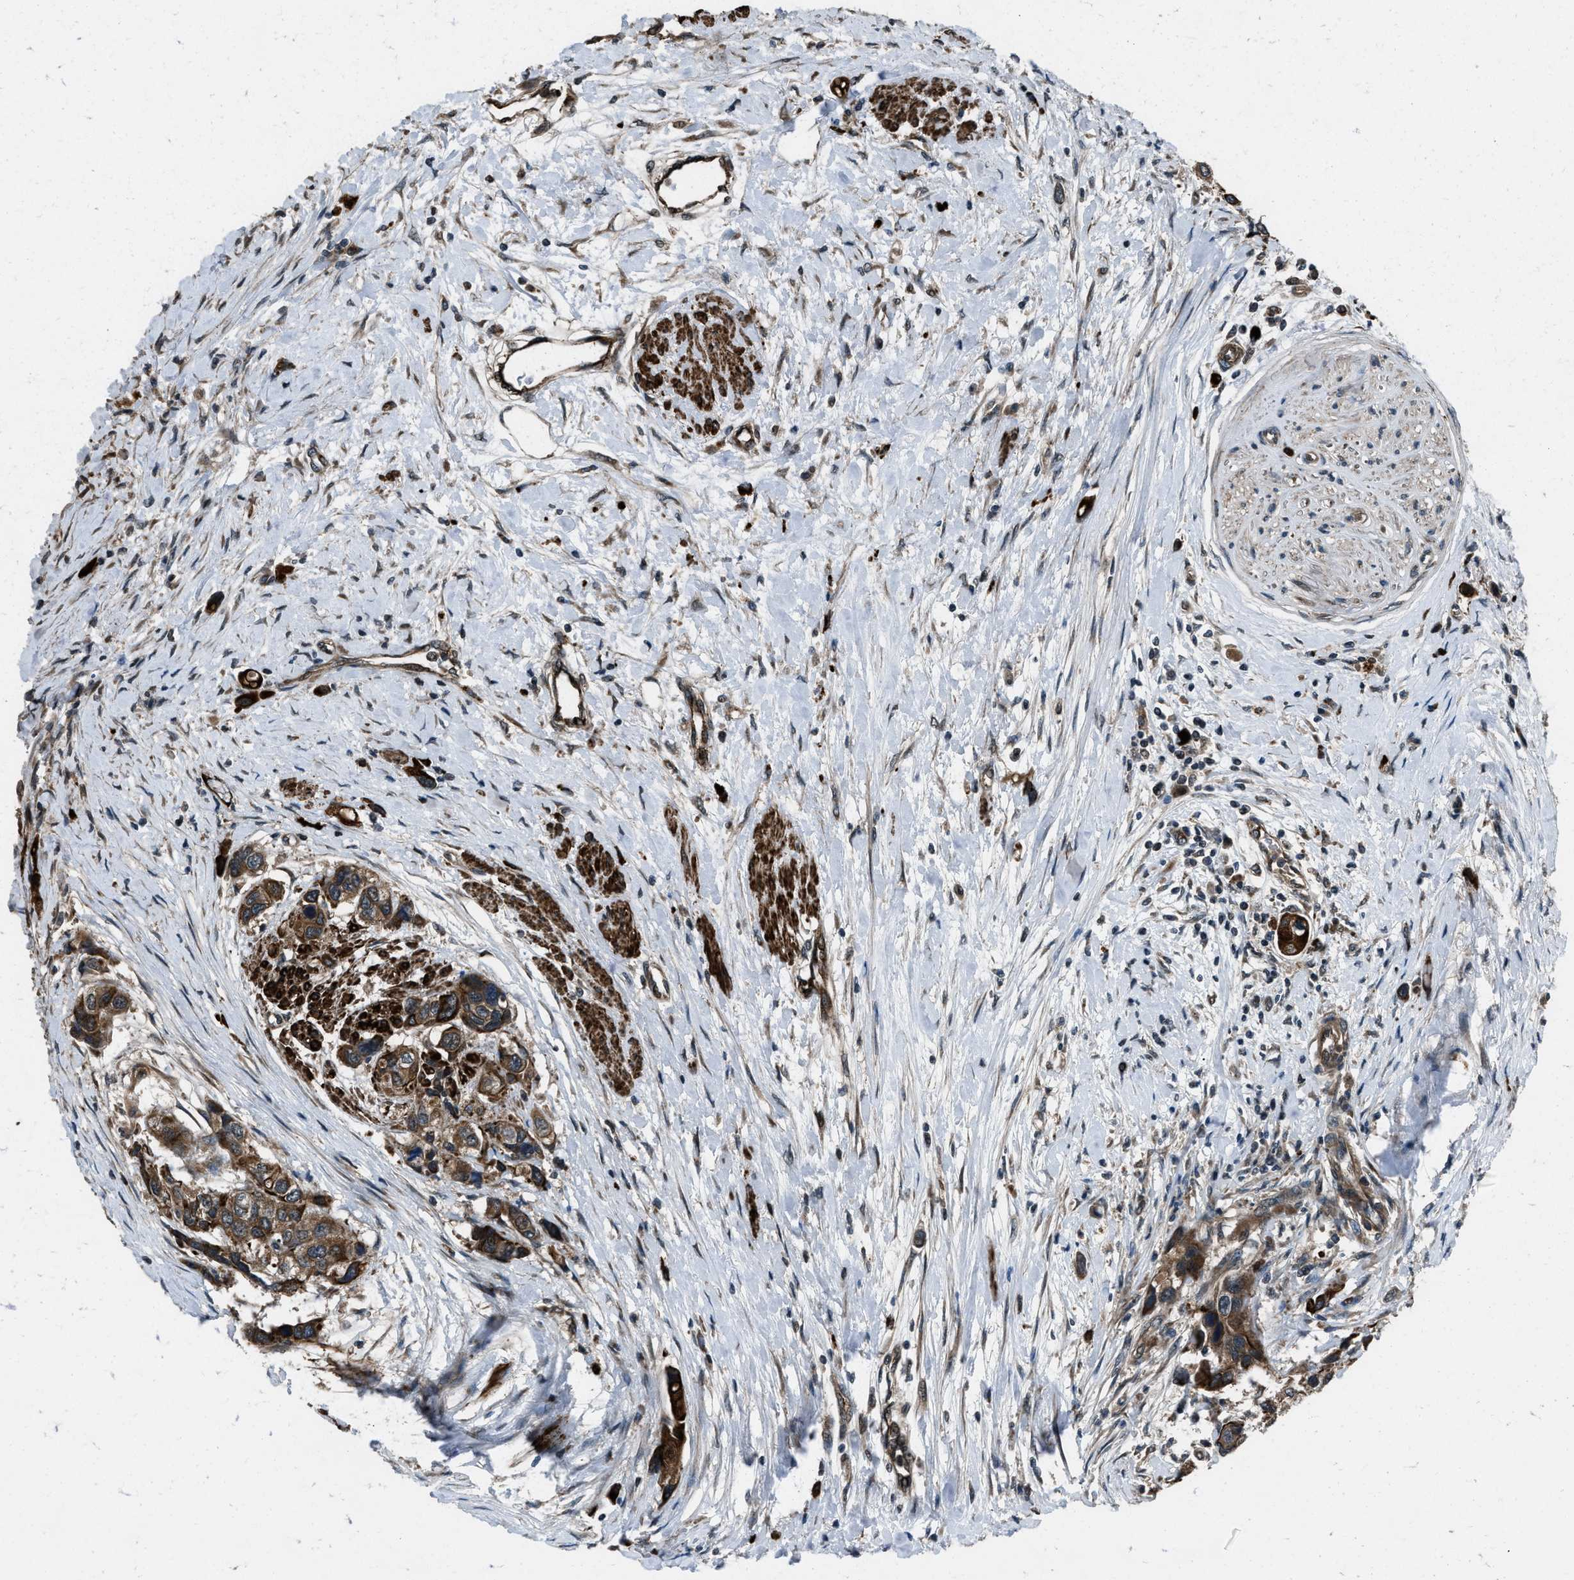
{"staining": {"intensity": "moderate", "quantity": ">75%", "location": "cytoplasmic/membranous"}, "tissue": "urothelial cancer", "cell_type": "Tumor cells", "image_type": "cancer", "snomed": [{"axis": "morphology", "description": "Urothelial carcinoma, High grade"}, {"axis": "topography", "description": "Urinary bladder"}], "caption": "DAB (3,3'-diaminobenzidine) immunohistochemical staining of human high-grade urothelial carcinoma exhibits moderate cytoplasmic/membranous protein staining in approximately >75% of tumor cells.", "gene": "IRAK4", "patient": {"sex": "female", "age": 56}}